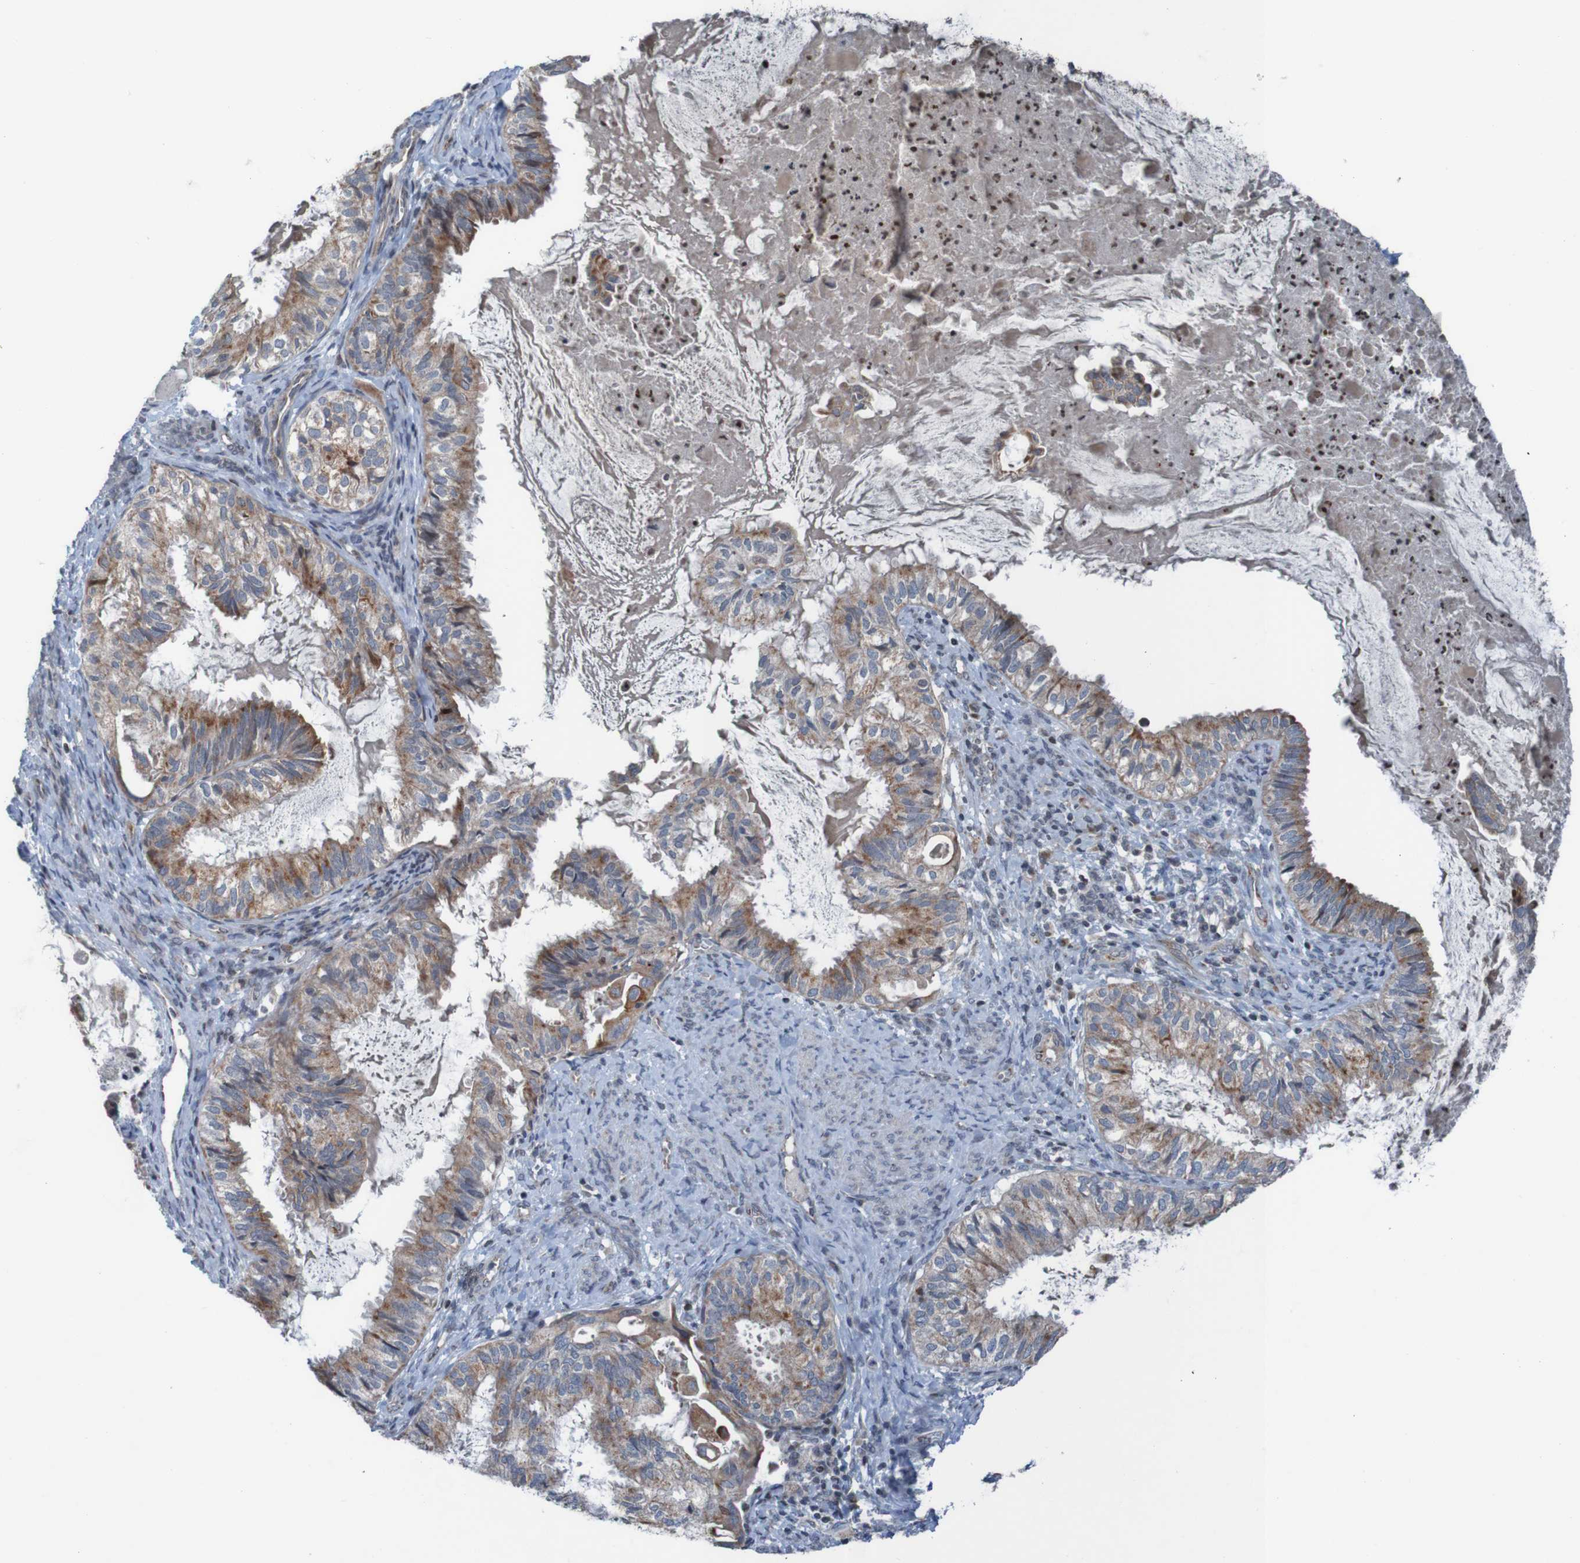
{"staining": {"intensity": "moderate", "quantity": "25%-75%", "location": "cytoplasmic/membranous"}, "tissue": "cervical cancer", "cell_type": "Tumor cells", "image_type": "cancer", "snomed": [{"axis": "morphology", "description": "Normal tissue, NOS"}, {"axis": "morphology", "description": "Adenocarcinoma, NOS"}, {"axis": "topography", "description": "Cervix"}, {"axis": "topography", "description": "Endometrium"}], "caption": "Immunohistochemistry staining of adenocarcinoma (cervical), which shows medium levels of moderate cytoplasmic/membranous staining in approximately 25%-75% of tumor cells indicating moderate cytoplasmic/membranous protein expression. The staining was performed using DAB (3,3'-diaminobenzidine) (brown) for protein detection and nuclei were counterstained in hematoxylin (blue).", "gene": "UNG", "patient": {"sex": "female", "age": 86}}